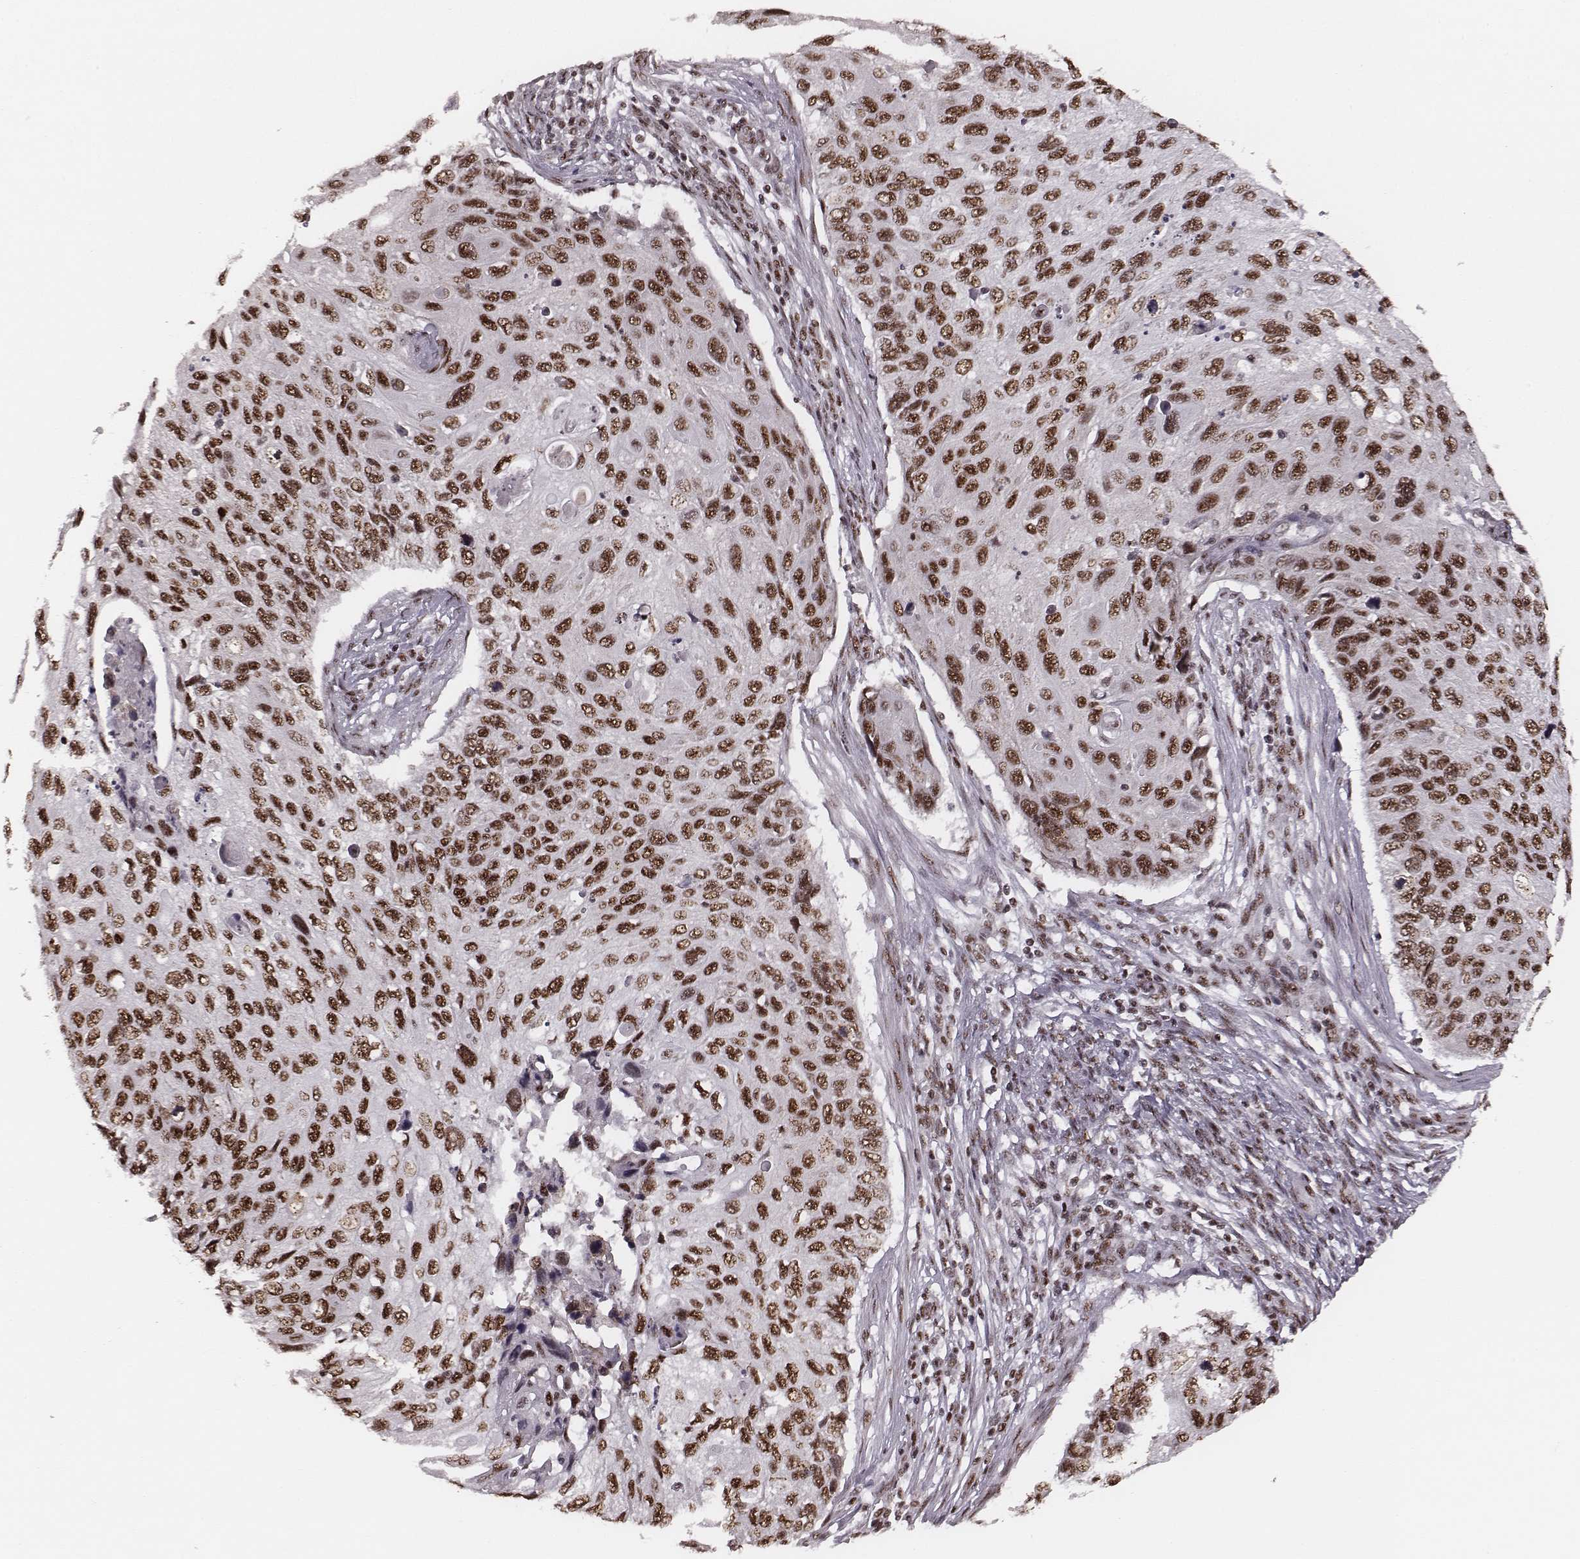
{"staining": {"intensity": "moderate", "quantity": ">75%", "location": "nuclear"}, "tissue": "cervical cancer", "cell_type": "Tumor cells", "image_type": "cancer", "snomed": [{"axis": "morphology", "description": "Squamous cell carcinoma, NOS"}, {"axis": "topography", "description": "Cervix"}], "caption": "This is a photomicrograph of immunohistochemistry staining of squamous cell carcinoma (cervical), which shows moderate staining in the nuclear of tumor cells.", "gene": "LUC7L", "patient": {"sex": "female", "age": 70}}